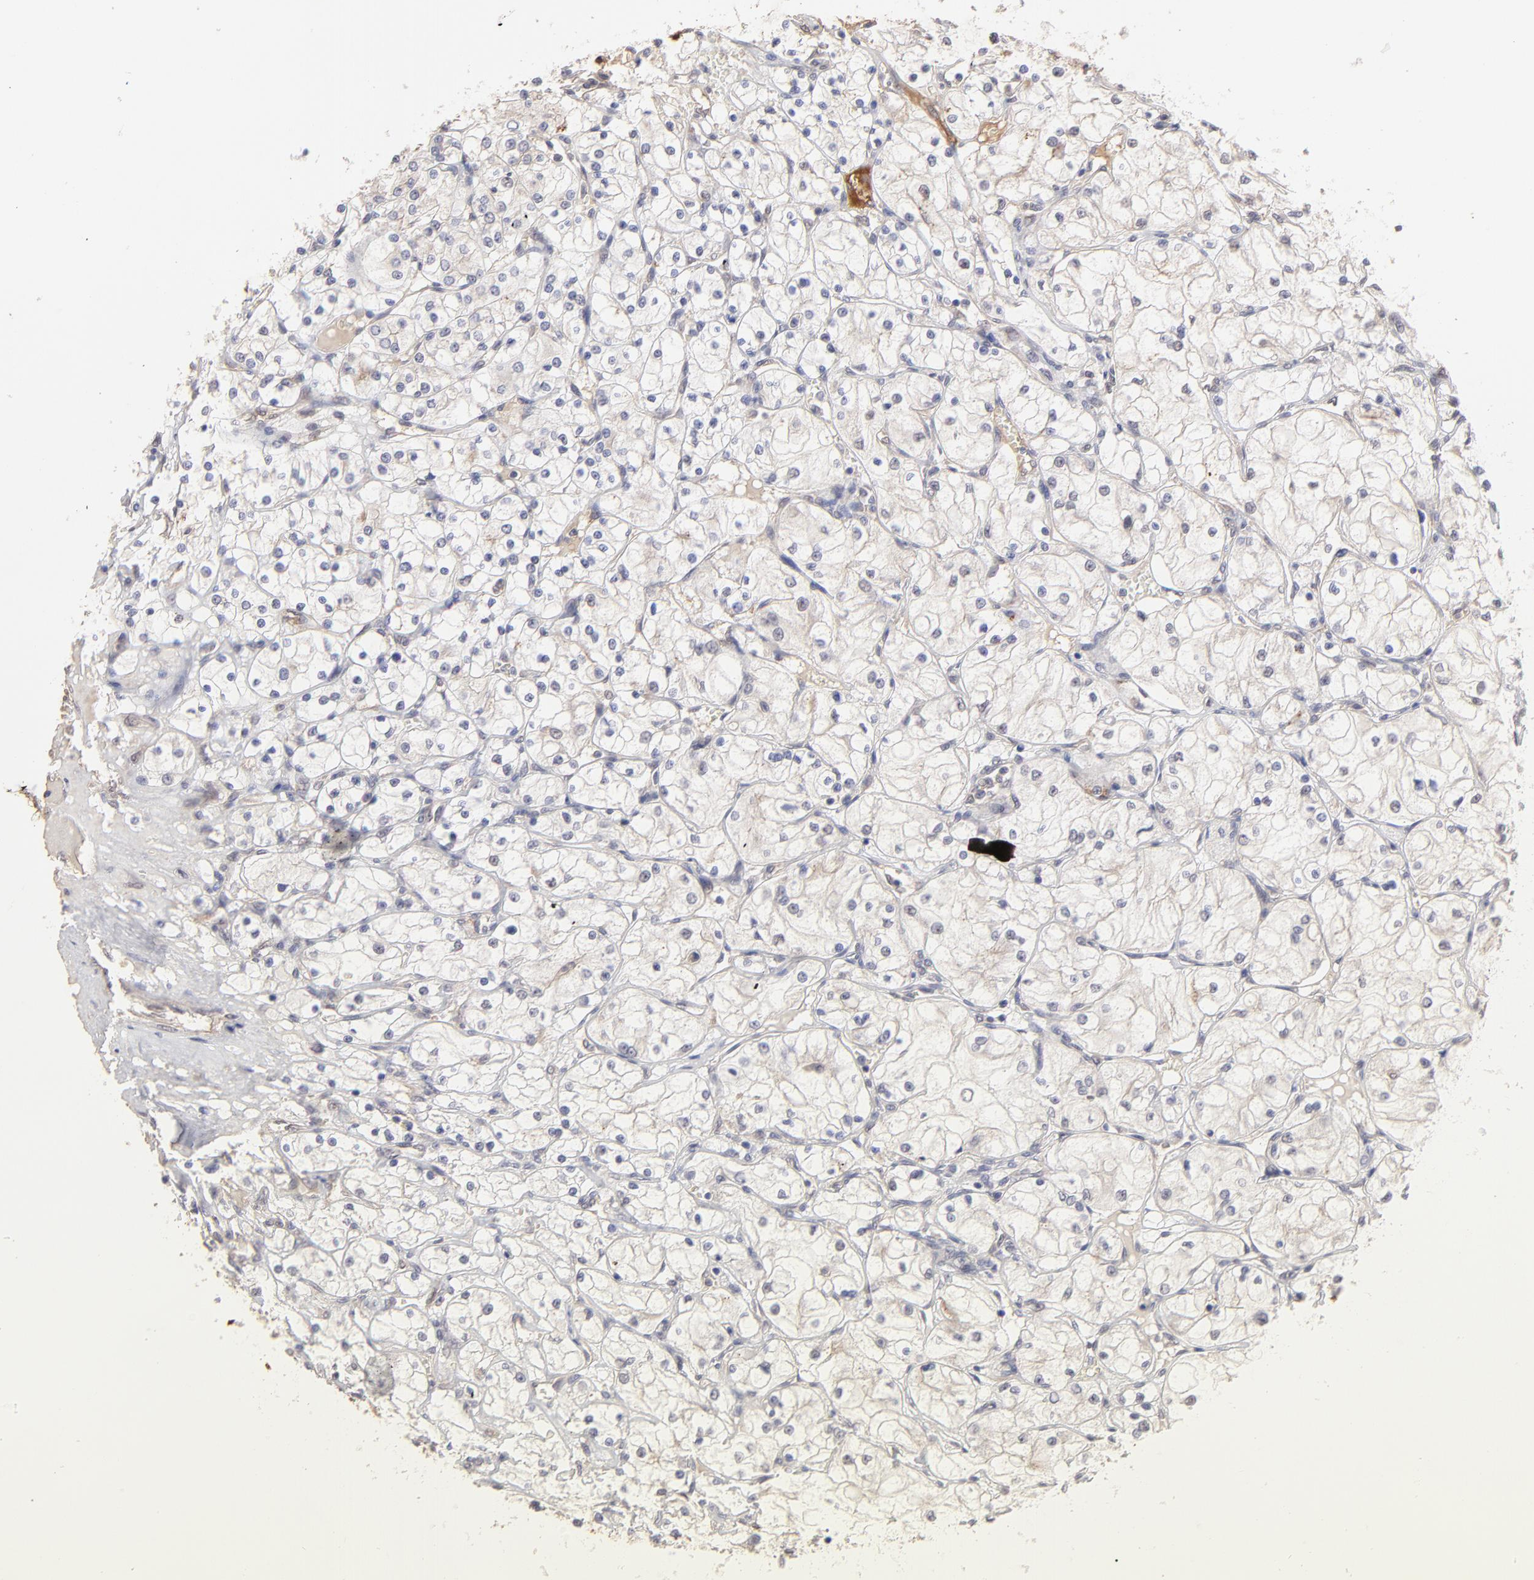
{"staining": {"intensity": "weak", "quantity": "<25%", "location": "nuclear"}, "tissue": "renal cancer", "cell_type": "Tumor cells", "image_type": "cancer", "snomed": [{"axis": "morphology", "description": "Adenocarcinoma, NOS"}, {"axis": "topography", "description": "Kidney"}], "caption": "A high-resolution photomicrograph shows IHC staining of renal adenocarcinoma, which reveals no significant positivity in tumor cells. The staining was performed using DAB to visualize the protein expression in brown, while the nuclei were stained in blue with hematoxylin (Magnification: 20x).", "gene": "PSMD14", "patient": {"sex": "male", "age": 61}}